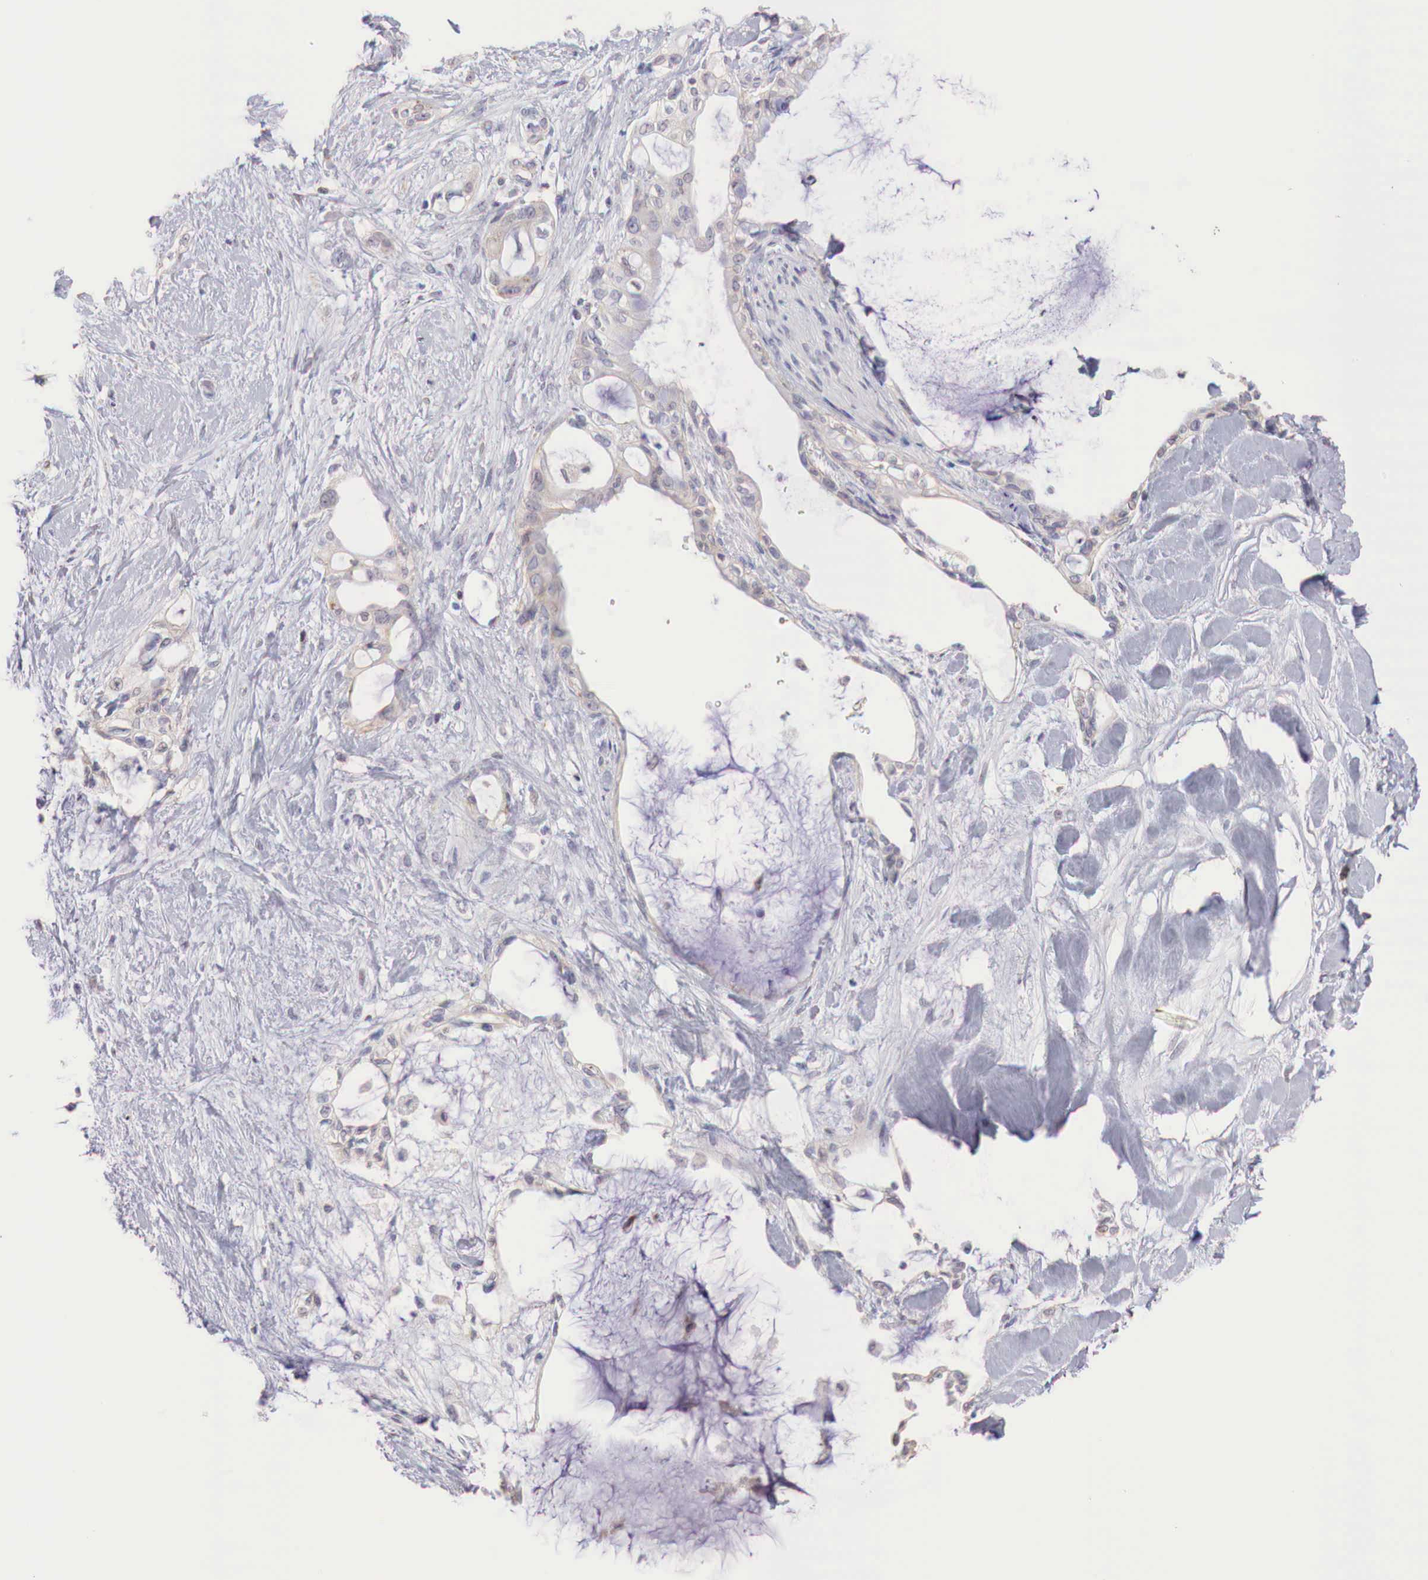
{"staining": {"intensity": "weak", "quantity": "<25%", "location": "cytoplasmic/membranous"}, "tissue": "pancreatic cancer", "cell_type": "Tumor cells", "image_type": "cancer", "snomed": [{"axis": "morphology", "description": "Adenocarcinoma, NOS"}, {"axis": "topography", "description": "Pancreas"}], "caption": "Immunohistochemistry of adenocarcinoma (pancreatic) displays no positivity in tumor cells. Brightfield microscopy of immunohistochemistry (IHC) stained with DAB (3,3'-diaminobenzidine) (brown) and hematoxylin (blue), captured at high magnification.", "gene": "XPNPEP2", "patient": {"sex": "female", "age": 70}}